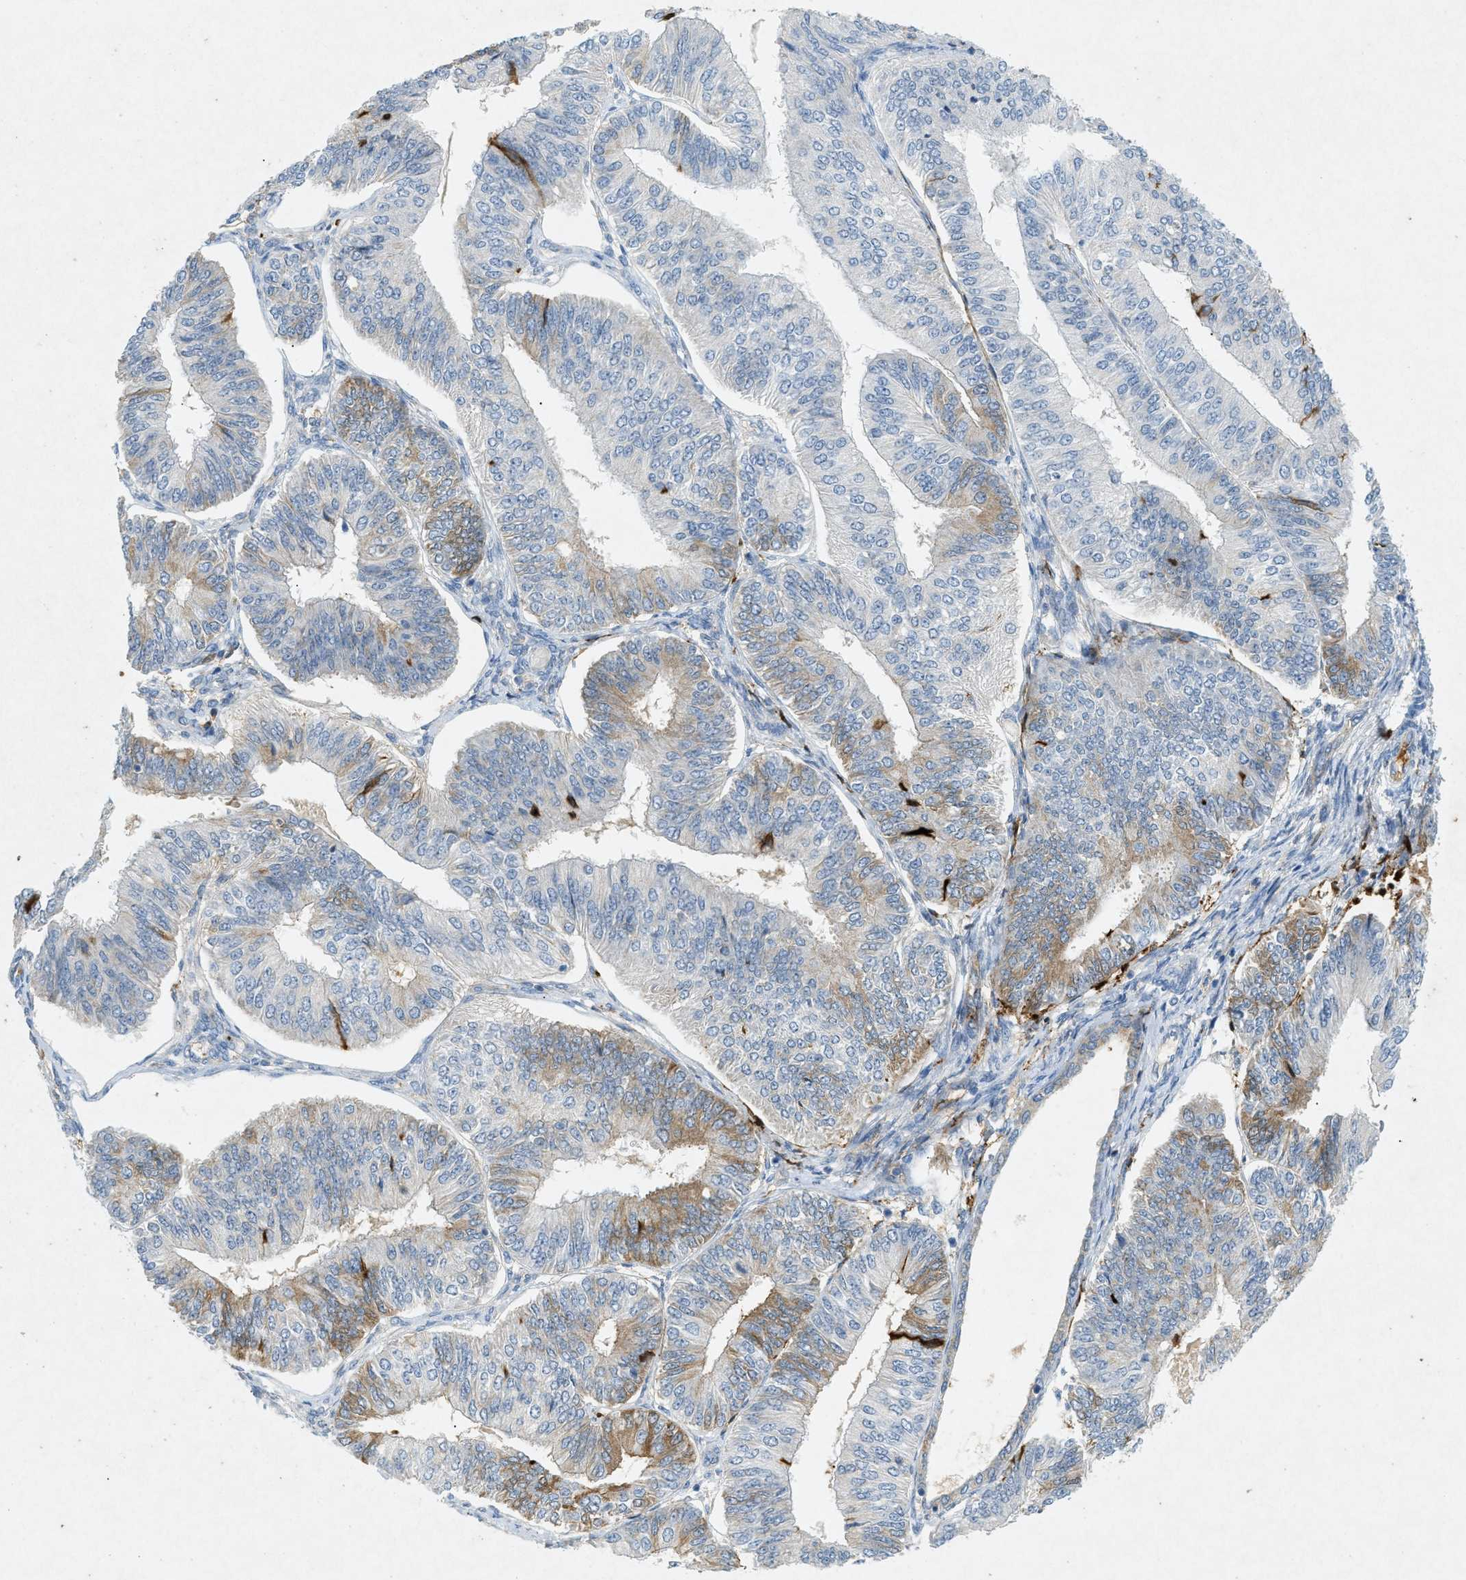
{"staining": {"intensity": "moderate", "quantity": "25%-75%", "location": "cytoplasmic/membranous"}, "tissue": "endometrial cancer", "cell_type": "Tumor cells", "image_type": "cancer", "snomed": [{"axis": "morphology", "description": "Adenocarcinoma, NOS"}, {"axis": "topography", "description": "Endometrium"}], "caption": "High-magnification brightfield microscopy of endometrial adenocarcinoma stained with DAB (brown) and counterstained with hematoxylin (blue). tumor cells exhibit moderate cytoplasmic/membranous staining is identified in approximately25%-75% of cells.", "gene": "F2", "patient": {"sex": "female", "age": 58}}